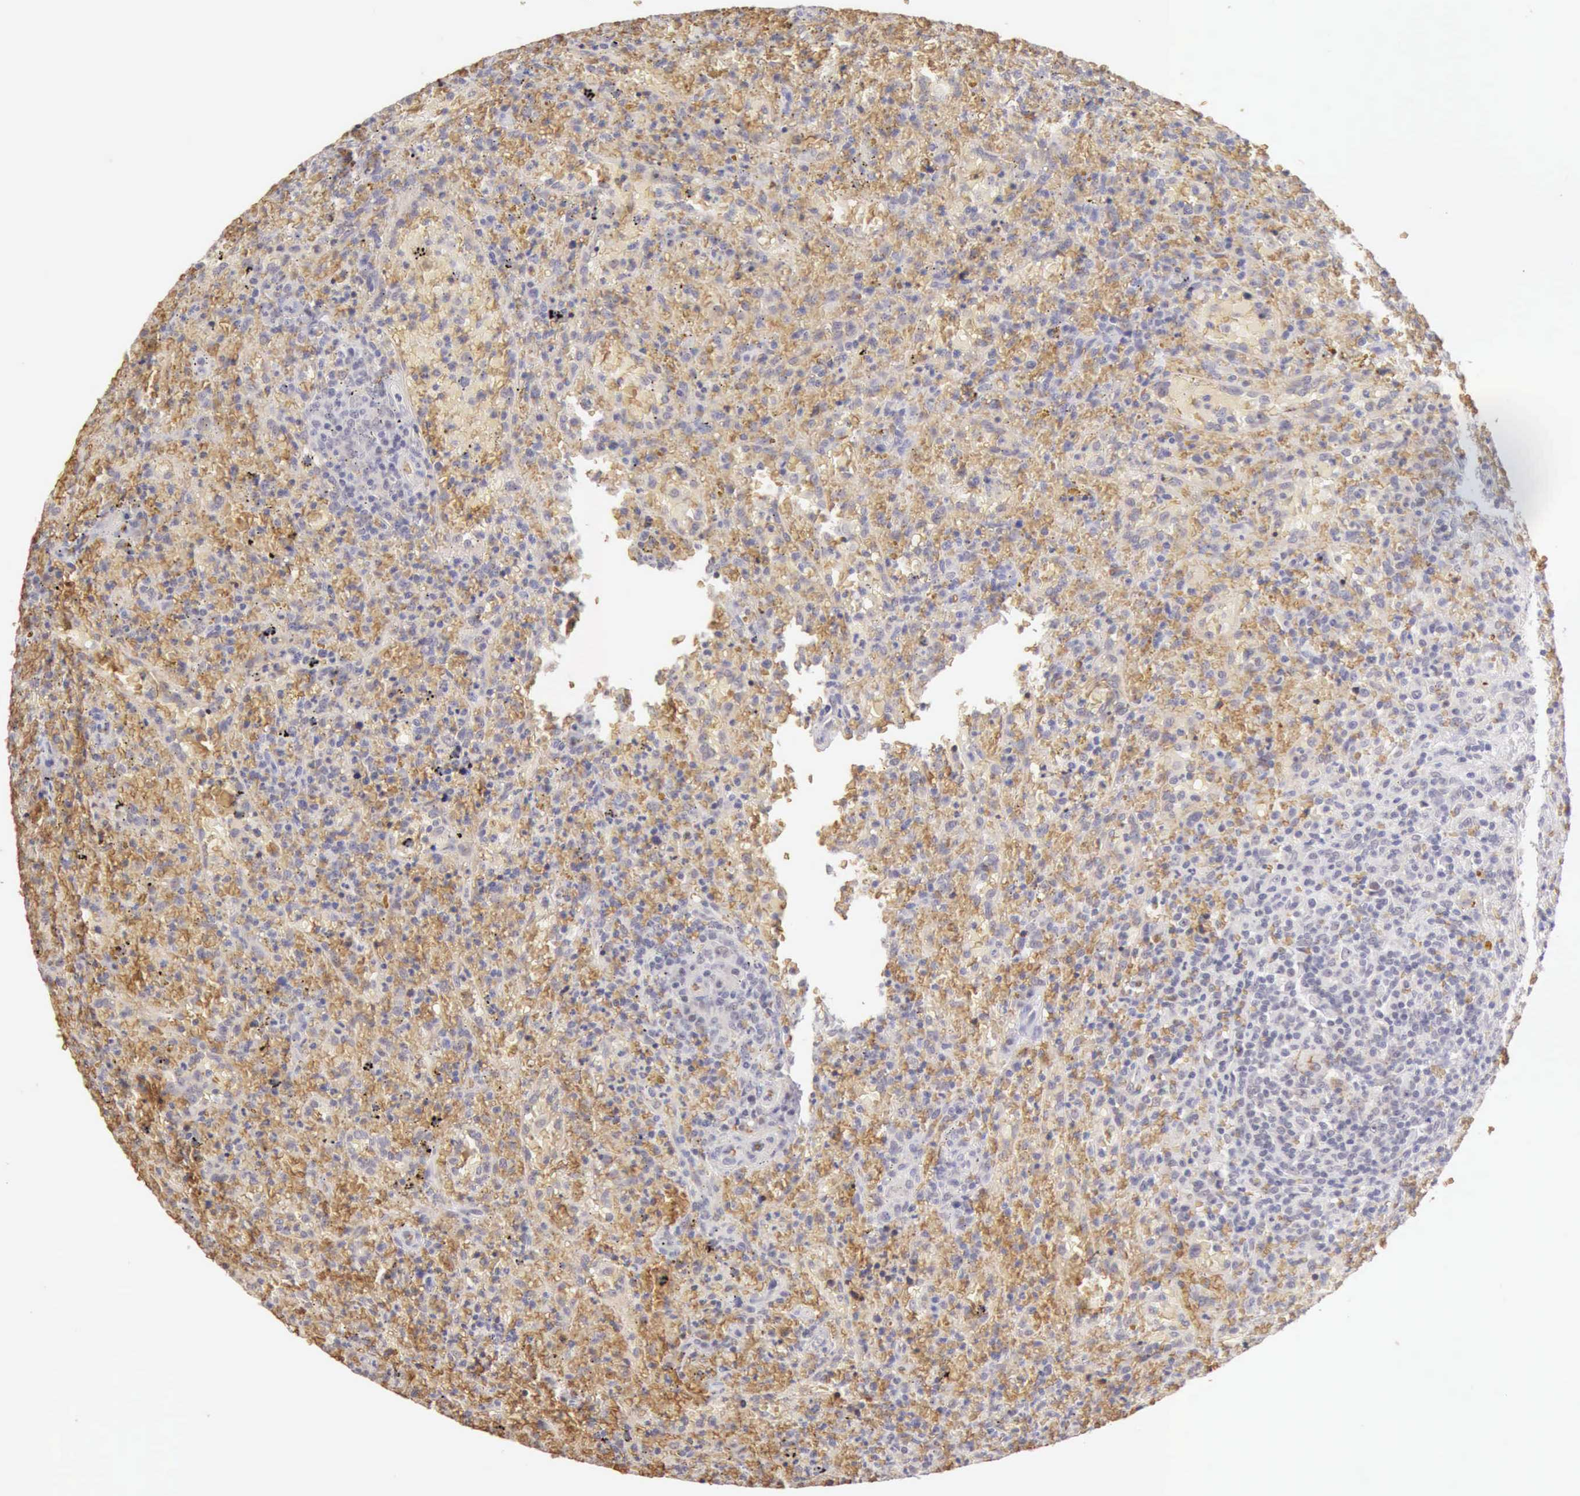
{"staining": {"intensity": "negative", "quantity": "none", "location": "none"}, "tissue": "lymphoma", "cell_type": "Tumor cells", "image_type": "cancer", "snomed": [{"axis": "morphology", "description": "Malignant lymphoma, non-Hodgkin's type, High grade"}, {"axis": "topography", "description": "Spleen"}, {"axis": "topography", "description": "Lymph node"}], "caption": "An IHC histopathology image of lymphoma is shown. There is no staining in tumor cells of lymphoma.", "gene": "CFI", "patient": {"sex": "female", "age": 70}}